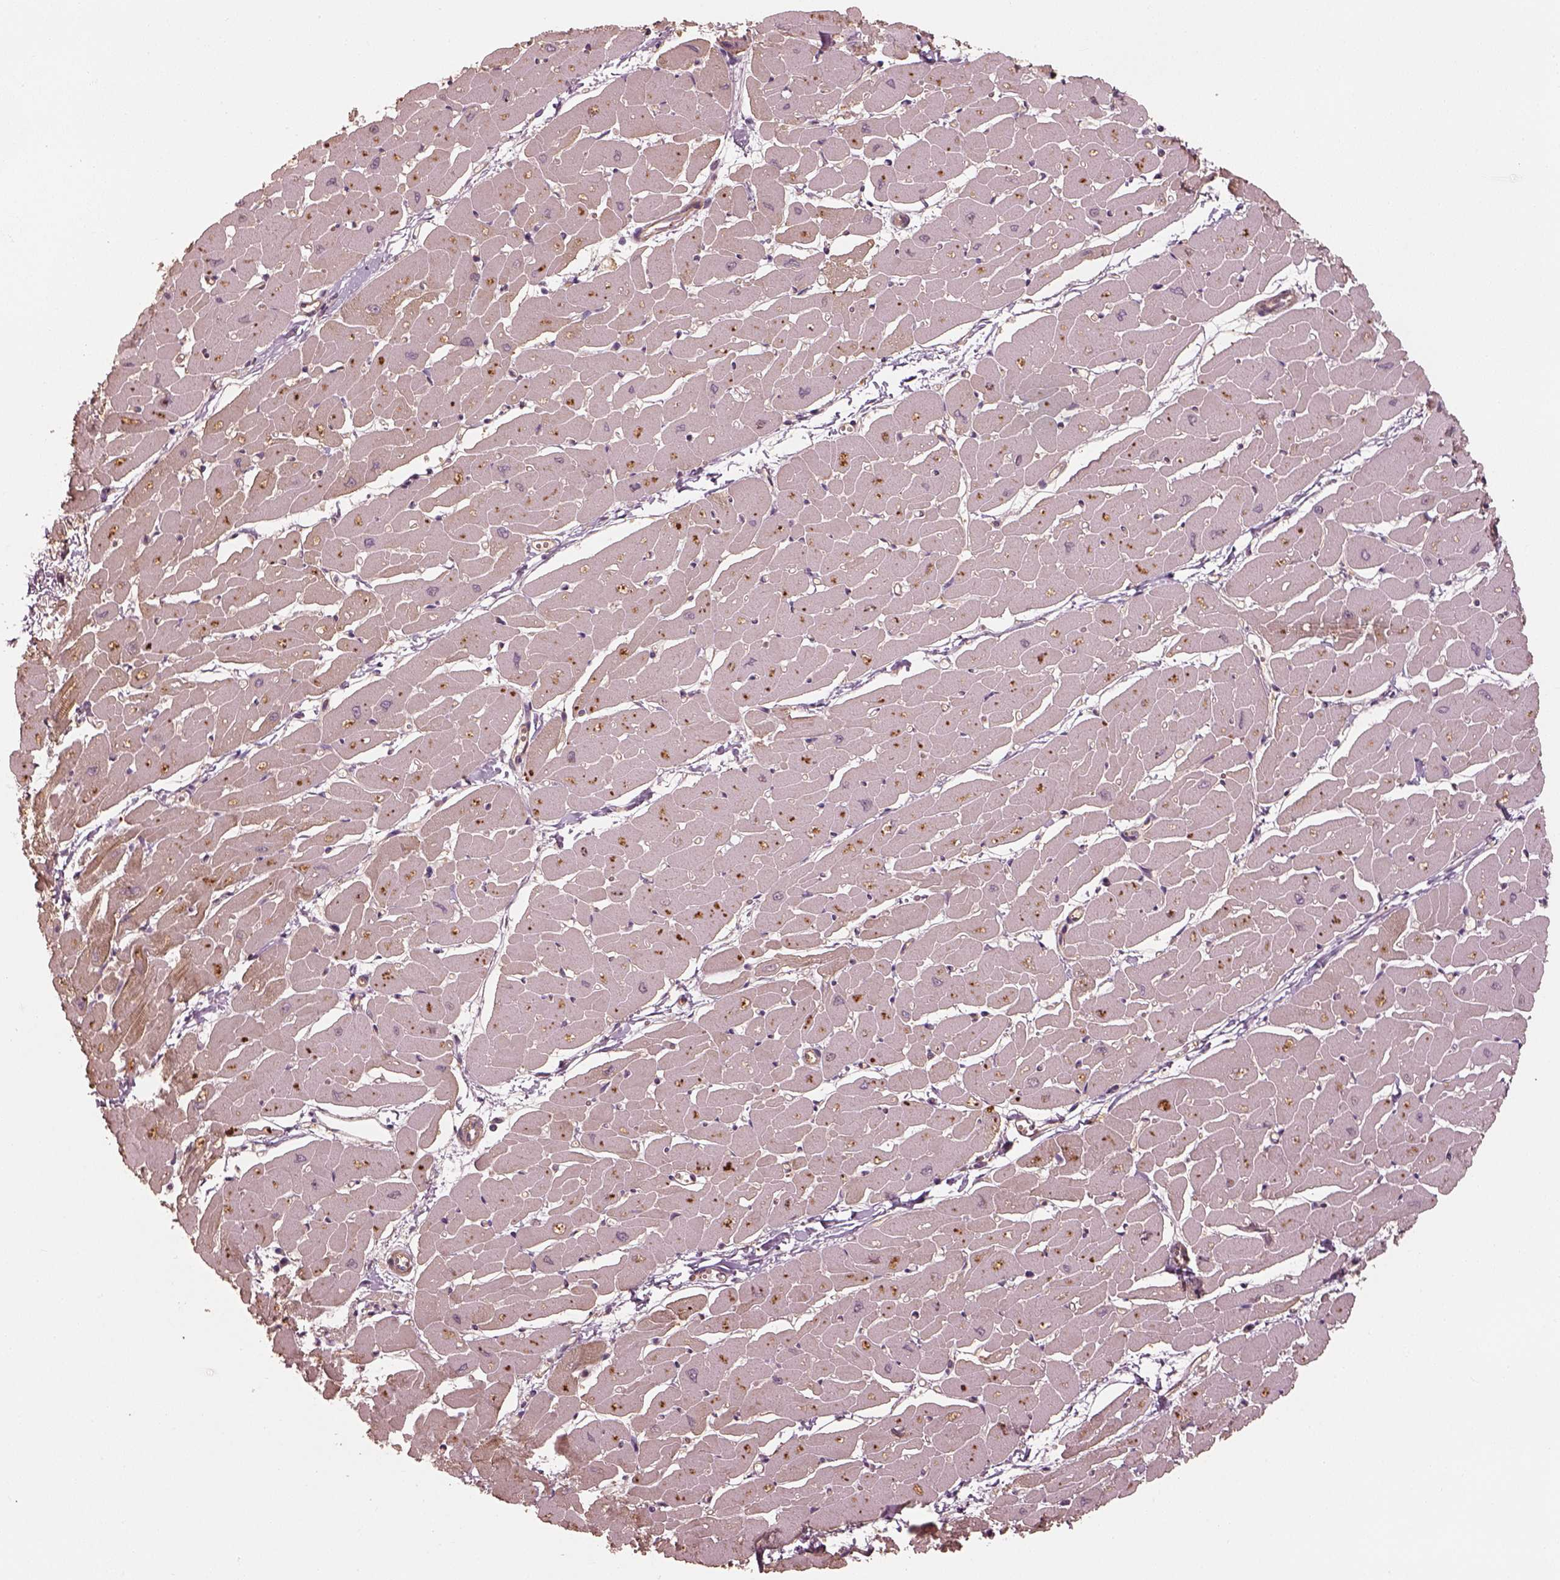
{"staining": {"intensity": "moderate", "quantity": "25%-75%", "location": "cytoplasmic/membranous"}, "tissue": "heart muscle", "cell_type": "Cardiomyocytes", "image_type": "normal", "snomed": [{"axis": "morphology", "description": "Normal tissue, NOS"}, {"axis": "topography", "description": "Heart"}], "caption": "A high-resolution image shows IHC staining of unremarkable heart muscle, which displays moderate cytoplasmic/membranous positivity in approximately 25%-75% of cardiomyocytes.", "gene": "OTOGL", "patient": {"sex": "male", "age": 57}}